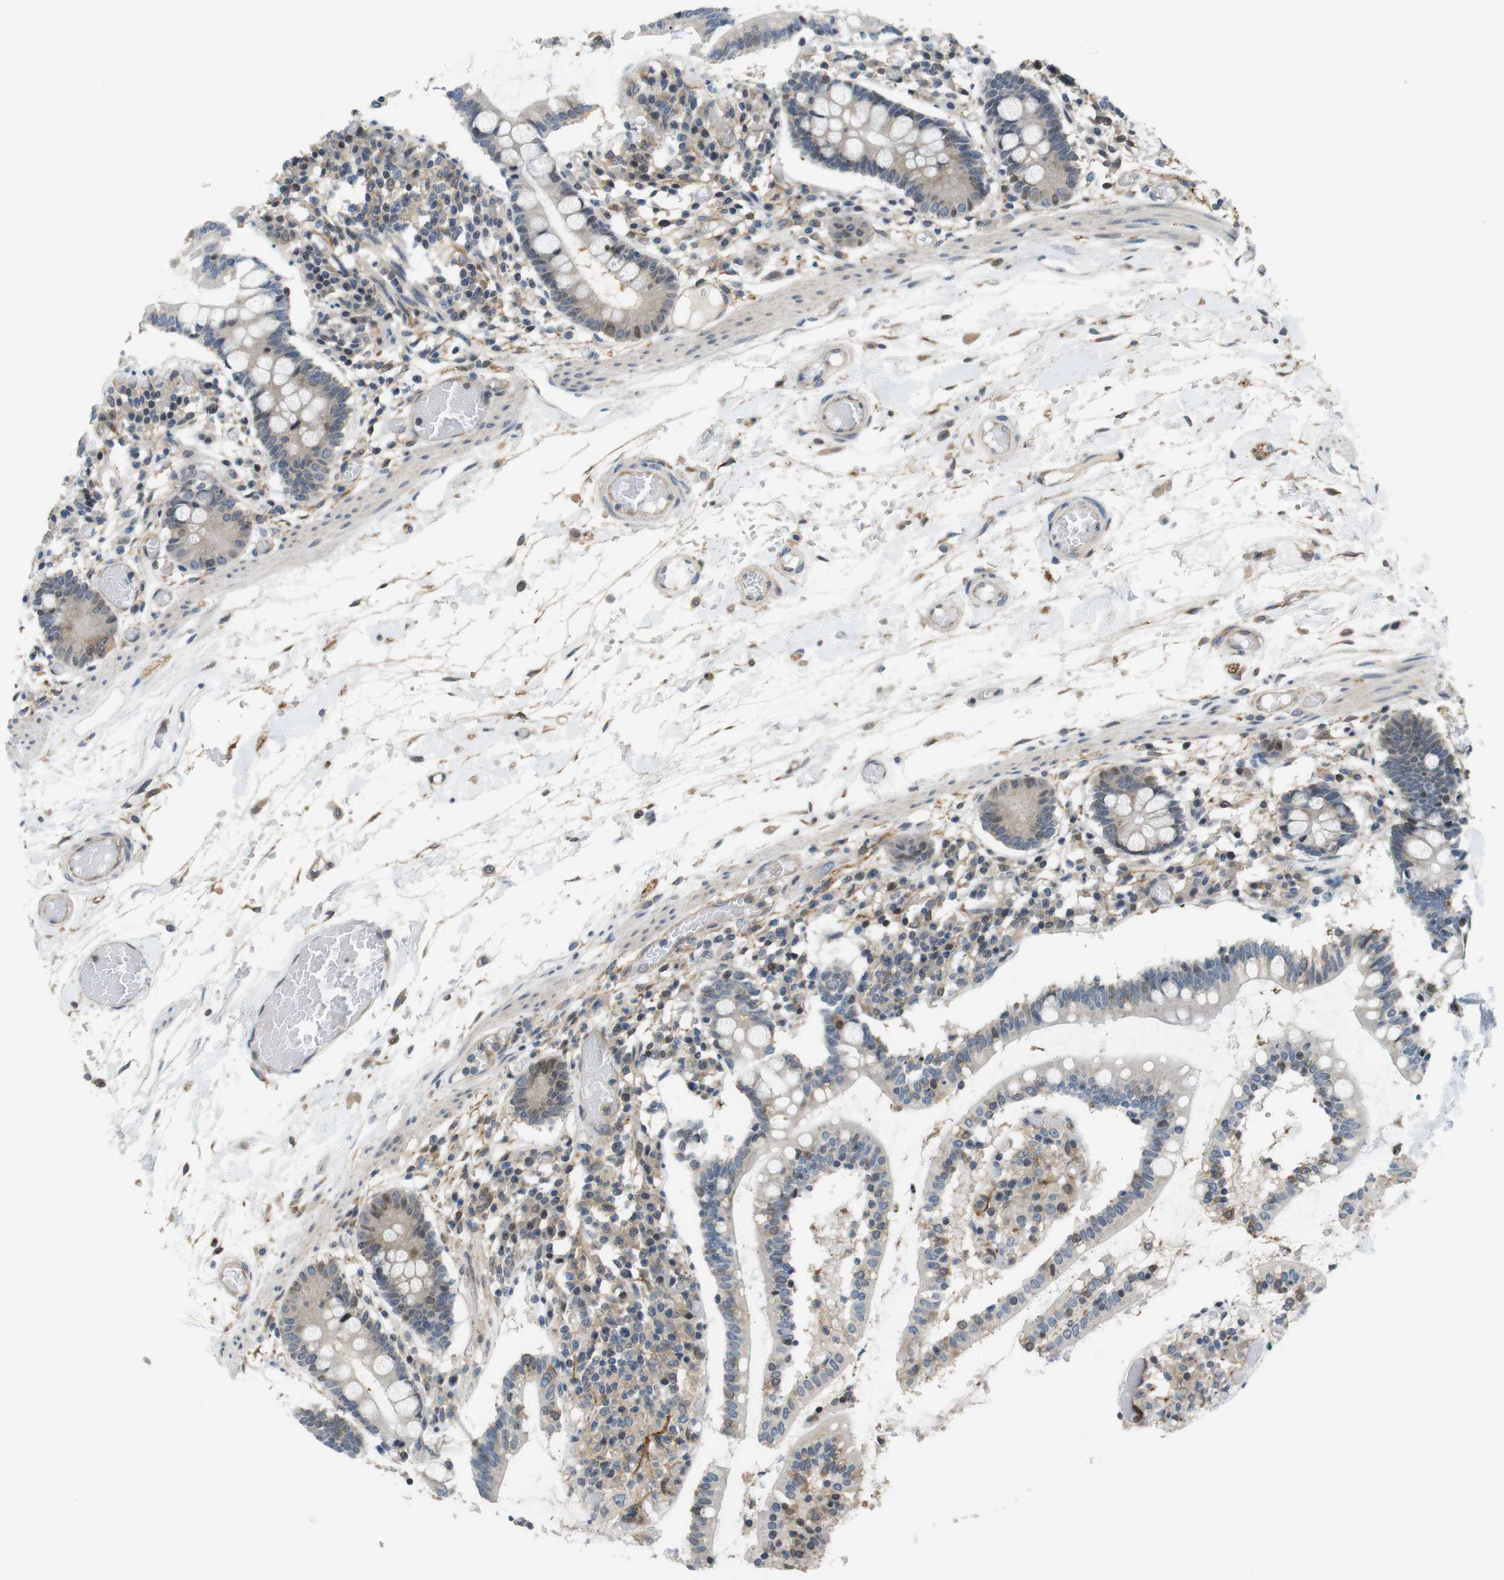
{"staining": {"intensity": "negative", "quantity": "none", "location": "none"}, "tissue": "small intestine", "cell_type": "Glandular cells", "image_type": "normal", "snomed": [{"axis": "morphology", "description": "Normal tissue, NOS"}, {"axis": "topography", "description": "Small intestine"}], "caption": "The image exhibits no staining of glandular cells in normal small intestine. (DAB (3,3'-diaminobenzidine) immunohistochemistry (IHC) visualized using brightfield microscopy, high magnification).", "gene": "PCDH10", "patient": {"sex": "female", "age": 61}}